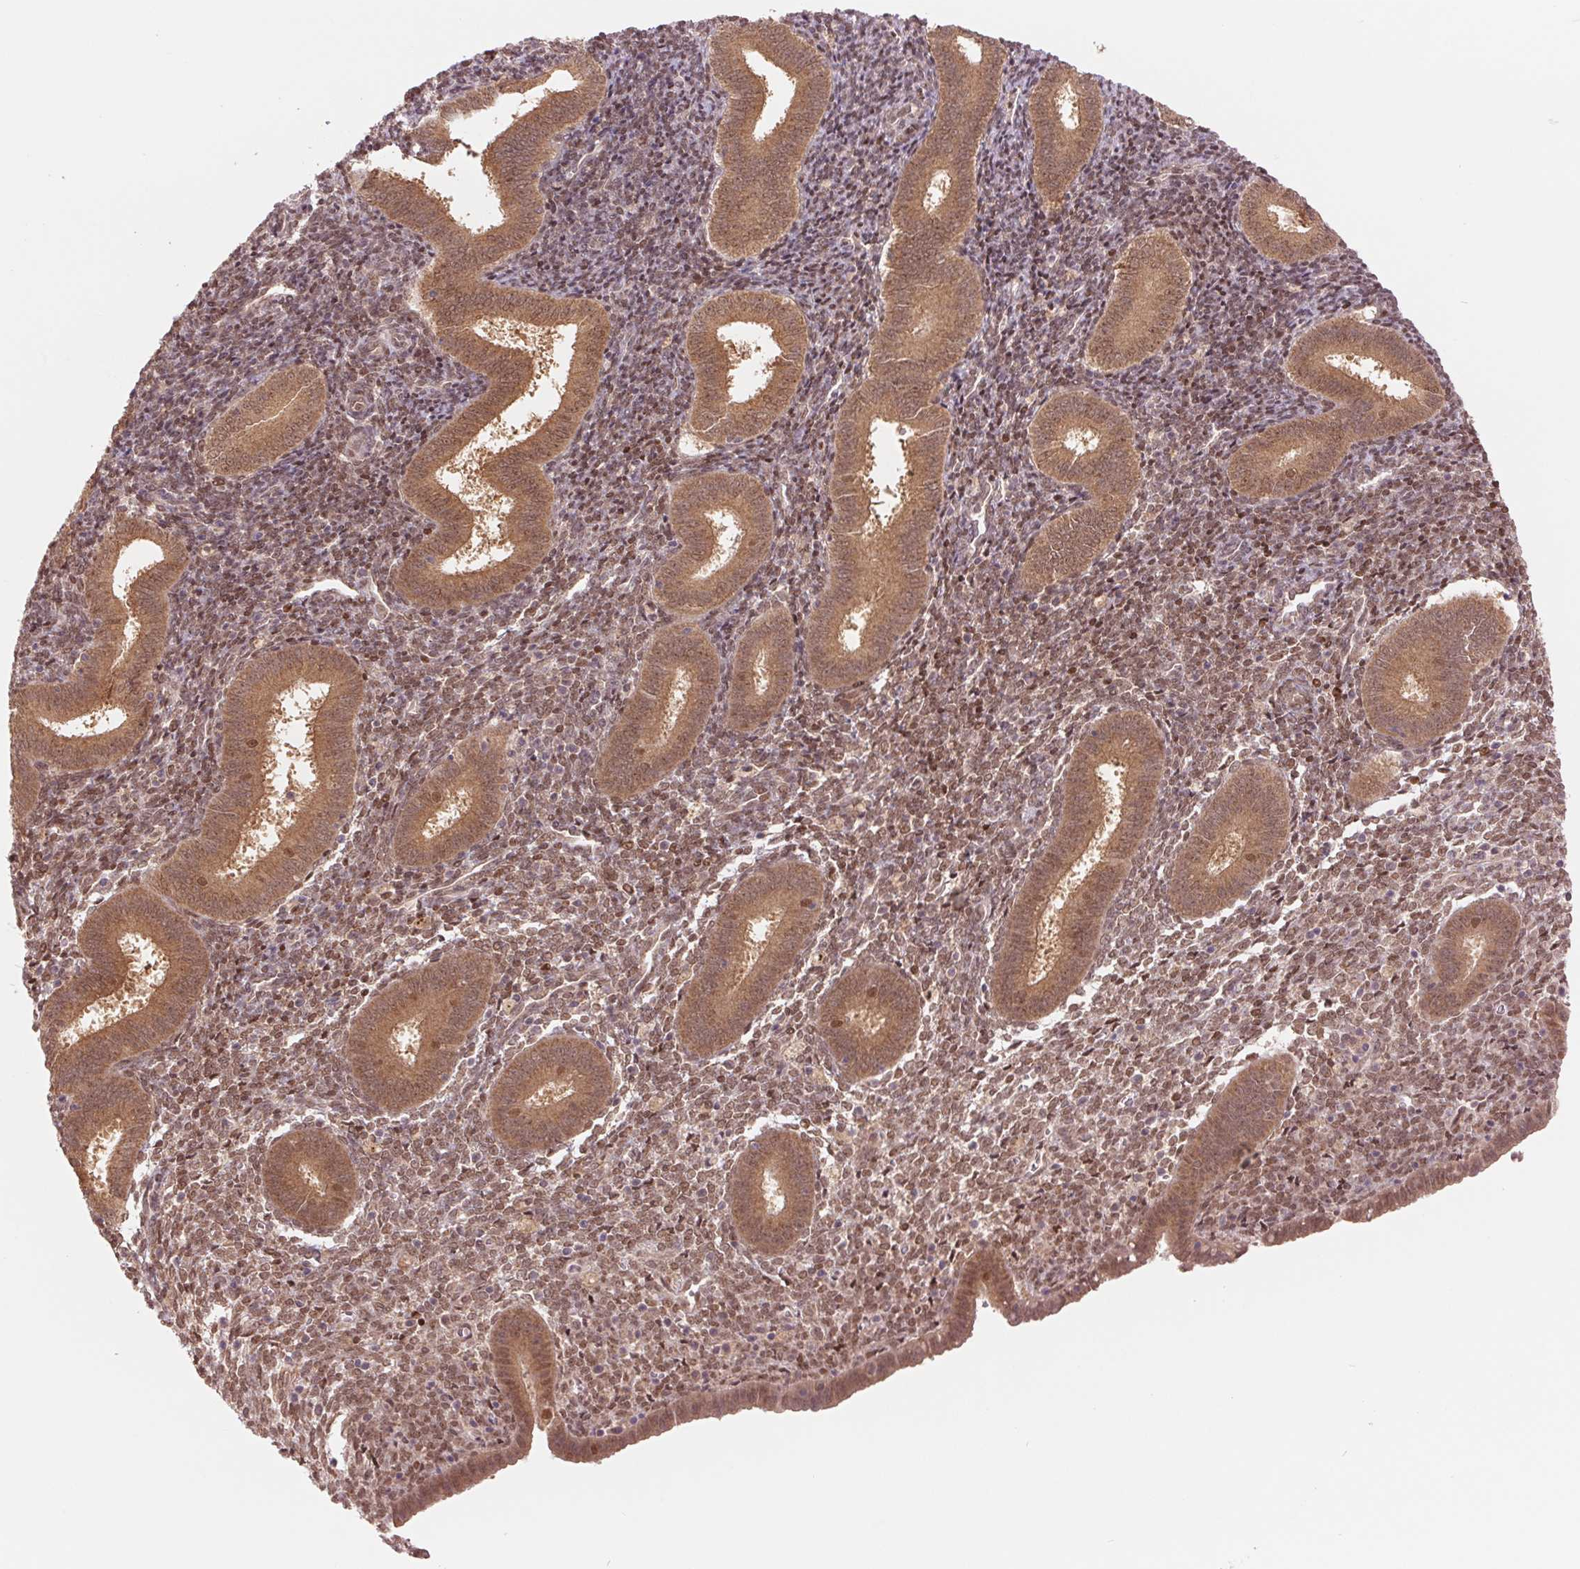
{"staining": {"intensity": "moderate", "quantity": ">75%", "location": "nuclear"}, "tissue": "endometrium", "cell_type": "Cells in endometrial stroma", "image_type": "normal", "snomed": [{"axis": "morphology", "description": "Normal tissue, NOS"}, {"axis": "topography", "description": "Endometrium"}], "caption": "IHC (DAB (3,3'-diaminobenzidine)) staining of normal human endometrium demonstrates moderate nuclear protein positivity in approximately >75% of cells in endometrial stroma.", "gene": "ERI3", "patient": {"sex": "female", "age": 25}}